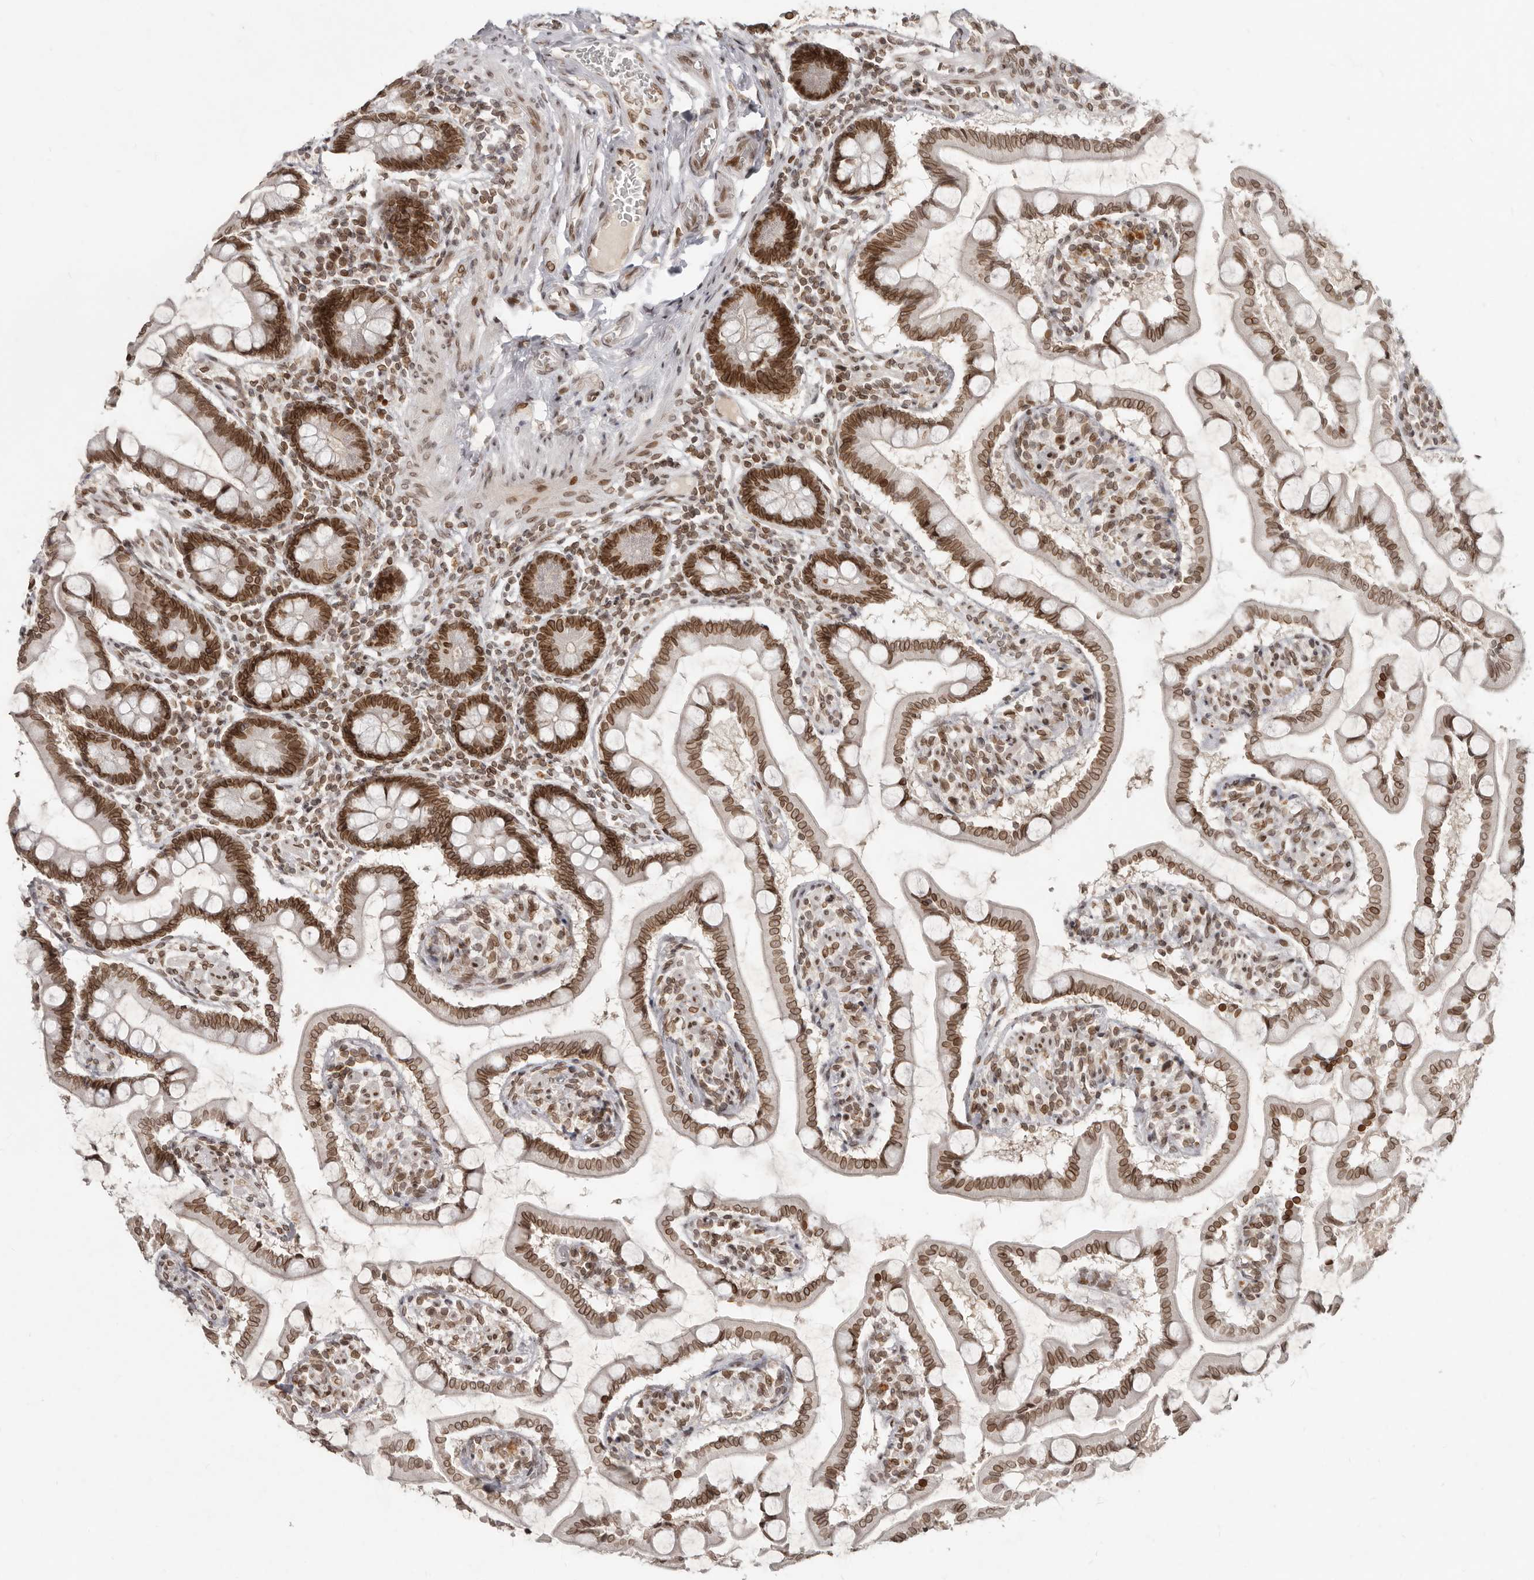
{"staining": {"intensity": "strong", "quantity": ">75%", "location": "cytoplasmic/membranous,nuclear"}, "tissue": "small intestine", "cell_type": "Glandular cells", "image_type": "normal", "snomed": [{"axis": "morphology", "description": "Normal tissue, NOS"}, {"axis": "topography", "description": "Small intestine"}], "caption": "IHC (DAB (3,3'-diaminobenzidine)) staining of unremarkable human small intestine exhibits strong cytoplasmic/membranous,nuclear protein expression in about >75% of glandular cells.", "gene": "NUP153", "patient": {"sex": "male", "age": 41}}